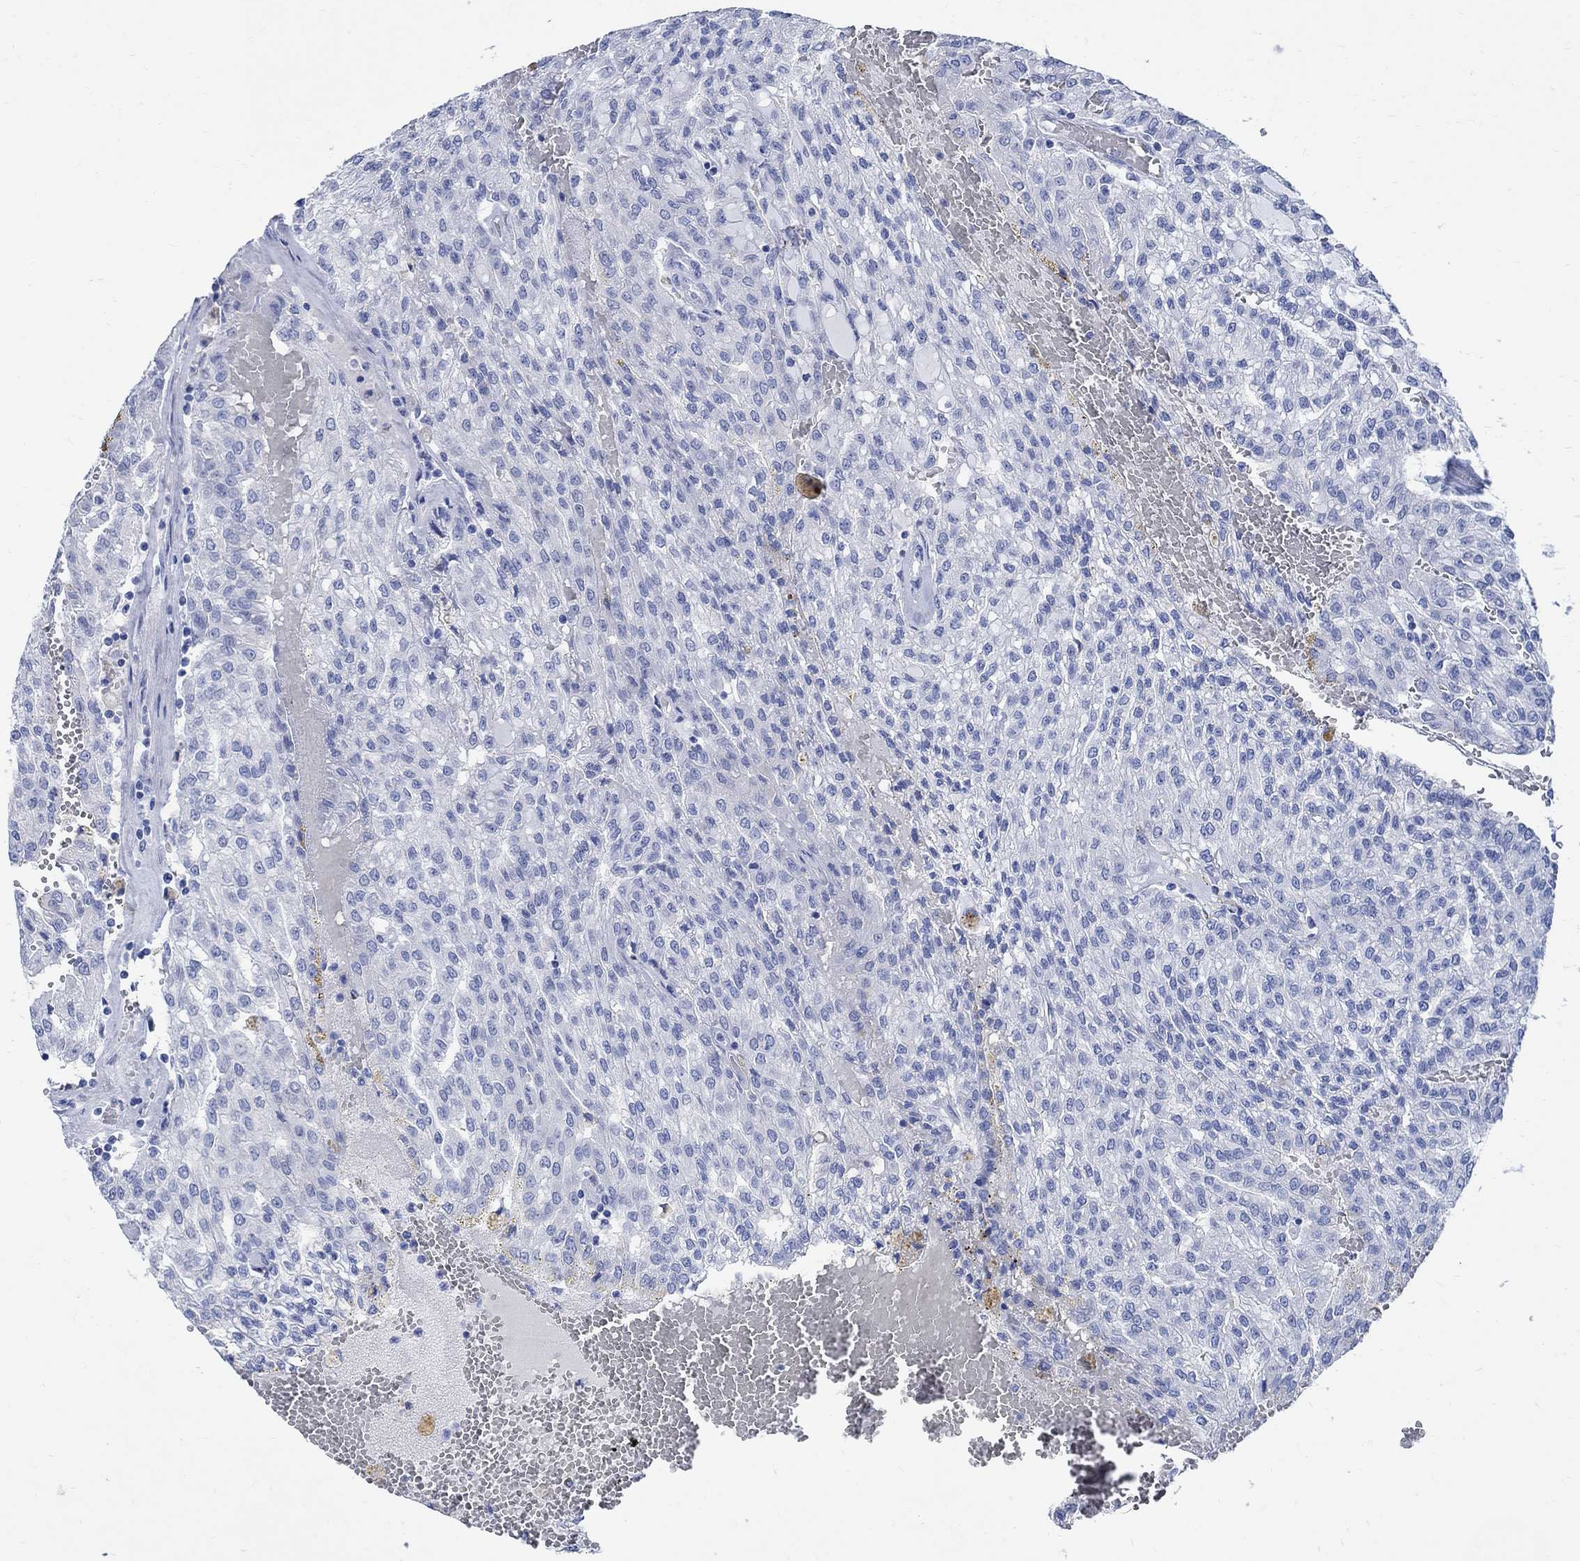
{"staining": {"intensity": "negative", "quantity": "none", "location": "none"}, "tissue": "renal cancer", "cell_type": "Tumor cells", "image_type": "cancer", "snomed": [{"axis": "morphology", "description": "Adenocarcinoma, NOS"}, {"axis": "topography", "description": "Kidney"}], "caption": "Immunohistochemical staining of renal adenocarcinoma exhibits no significant staining in tumor cells.", "gene": "CAMK2N1", "patient": {"sex": "male", "age": 63}}